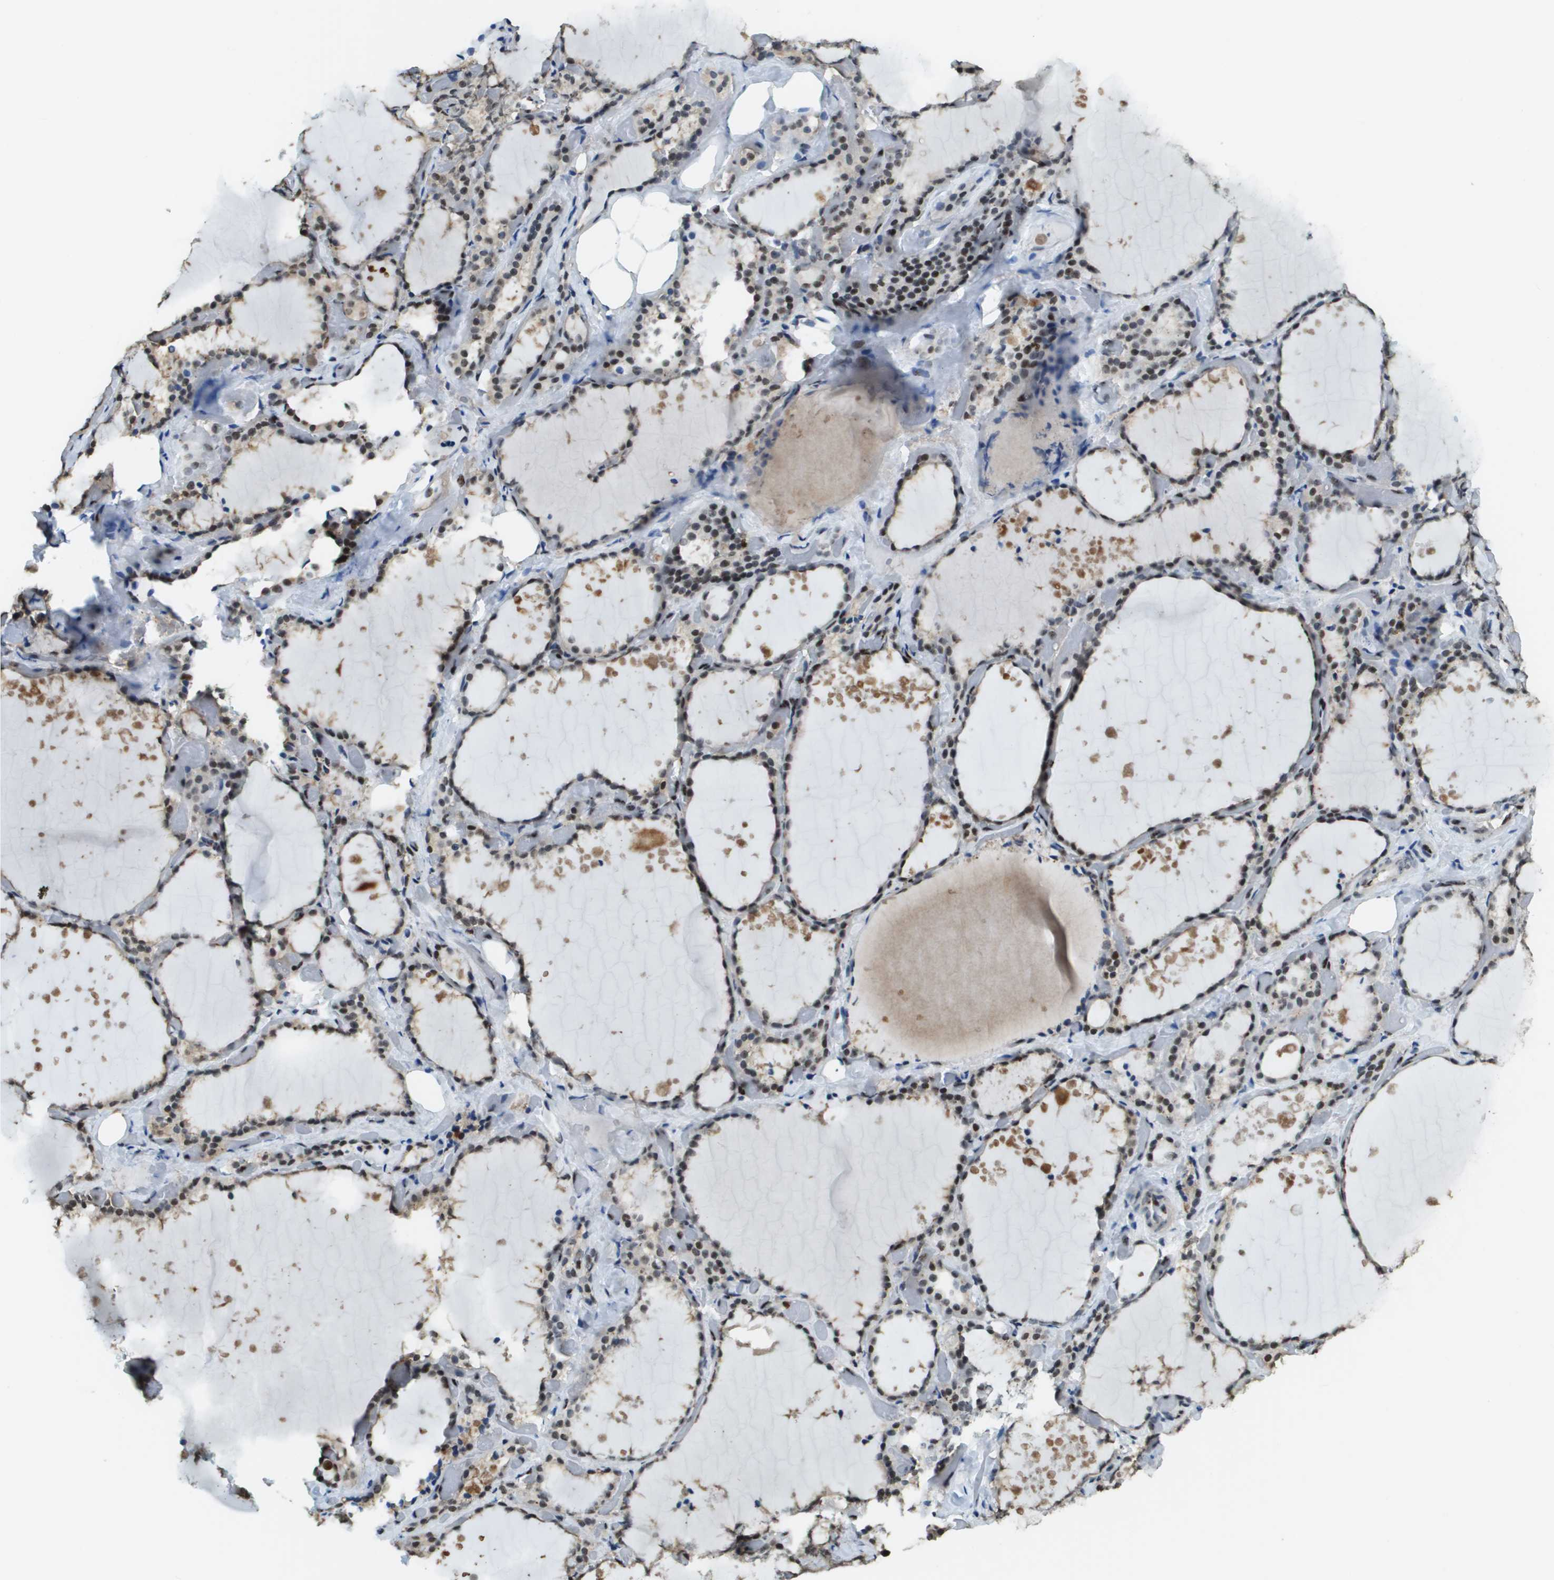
{"staining": {"intensity": "moderate", "quantity": ">75%", "location": "nuclear"}, "tissue": "thyroid gland", "cell_type": "Glandular cells", "image_type": "normal", "snomed": [{"axis": "morphology", "description": "Normal tissue, NOS"}, {"axis": "topography", "description": "Thyroid gland"}], "caption": "Glandular cells demonstrate medium levels of moderate nuclear staining in approximately >75% of cells in benign thyroid gland.", "gene": "SP100", "patient": {"sex": "female", "age": 44}}